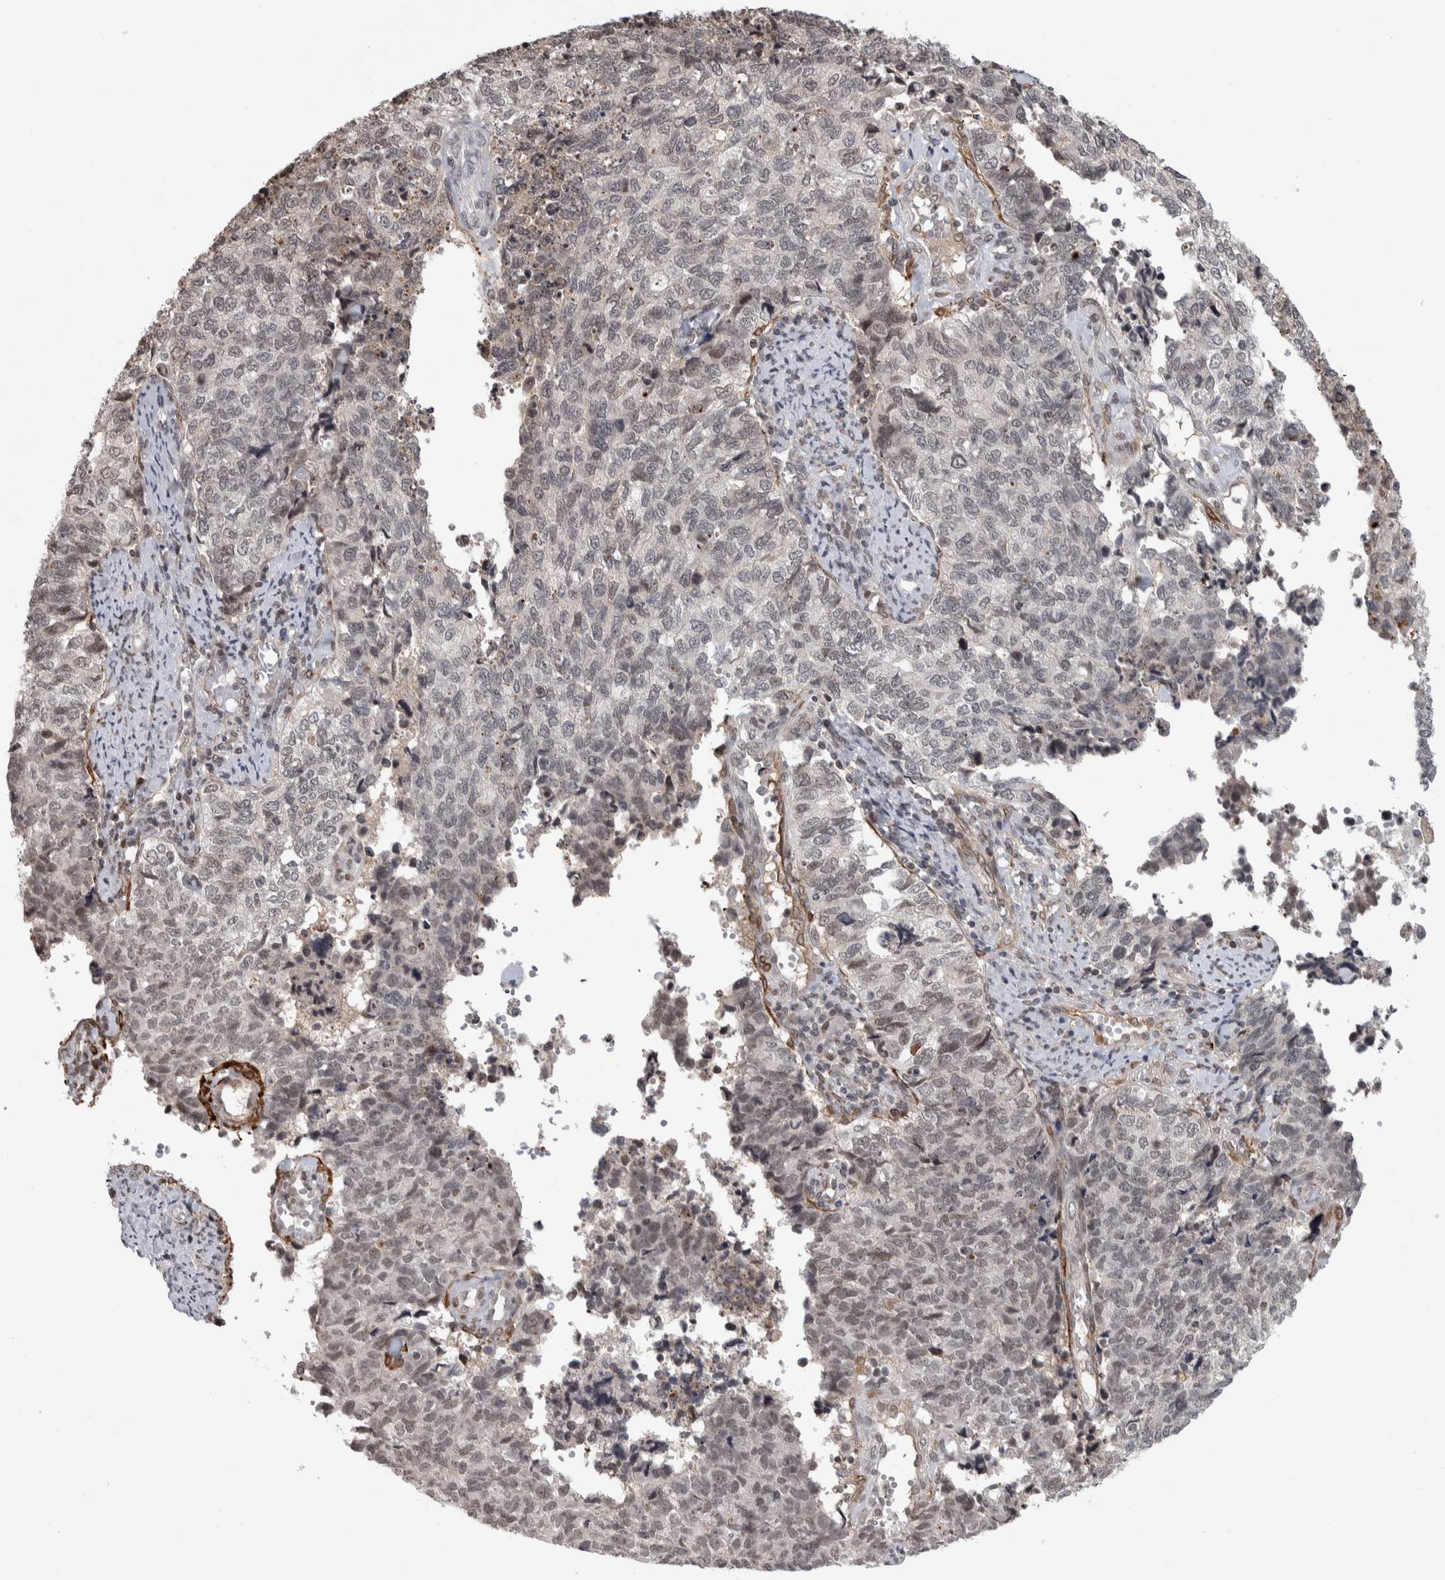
{"staining": {"intensity": "weak", "quantity": "25%-75%", "location": "nuclear"}, "tissue": "cervical cancer", "cell_type": "Tumor cells", "image_type": "cancer", "snomed": [{"axis": "morphology", "description": "Squamous cell carcinoma, NOS"}, {"axis": "topography", "description": "Cervix"}], "caption": "This image displays immunohistochemistry staining of human cervical squamous cell carcinoma, with low weak nuclear positivity in about 25%-75% of tumor cells.", "gene": "ZSCAN21", "patient": {"sex": "female", "age": 63}}